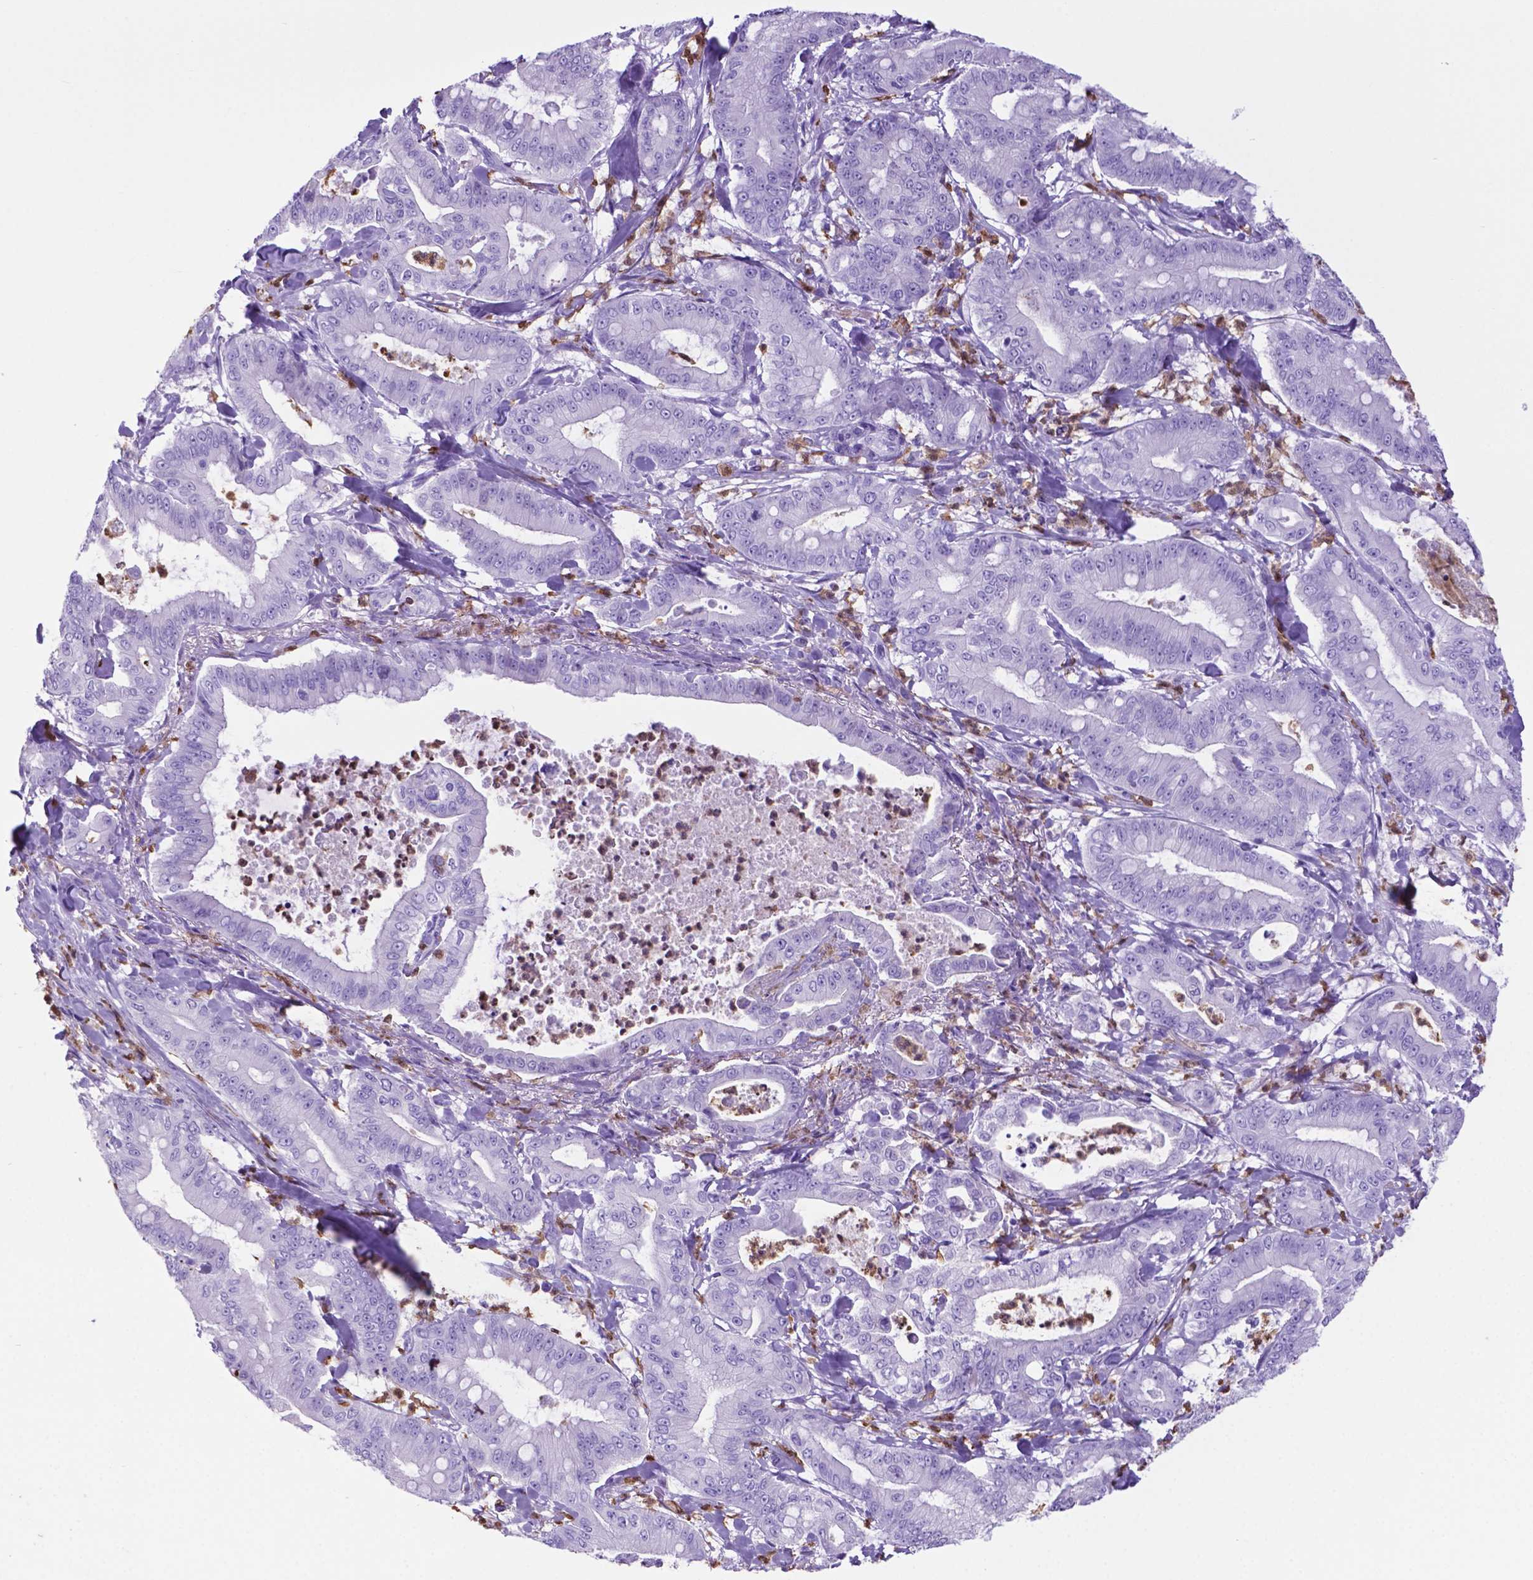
{"staining": {"intensity": "negative", "quantity": "none", "location": "none"}, "tissue": "pancreatic cancer", "cell_type": "Tumor cells", "image_type": "cancer", "snomed": [{"axis": "morphology", "description": "Adenocarcinoma, NOS"}, {"axis": "topography", "description": "Pancreas"}], "caption": "The image shows no staining of tumor cells in adenocarcinoma (pancreatic).", "gene": "LZTR1", "patient": {"sex": "male", "age": 71}}